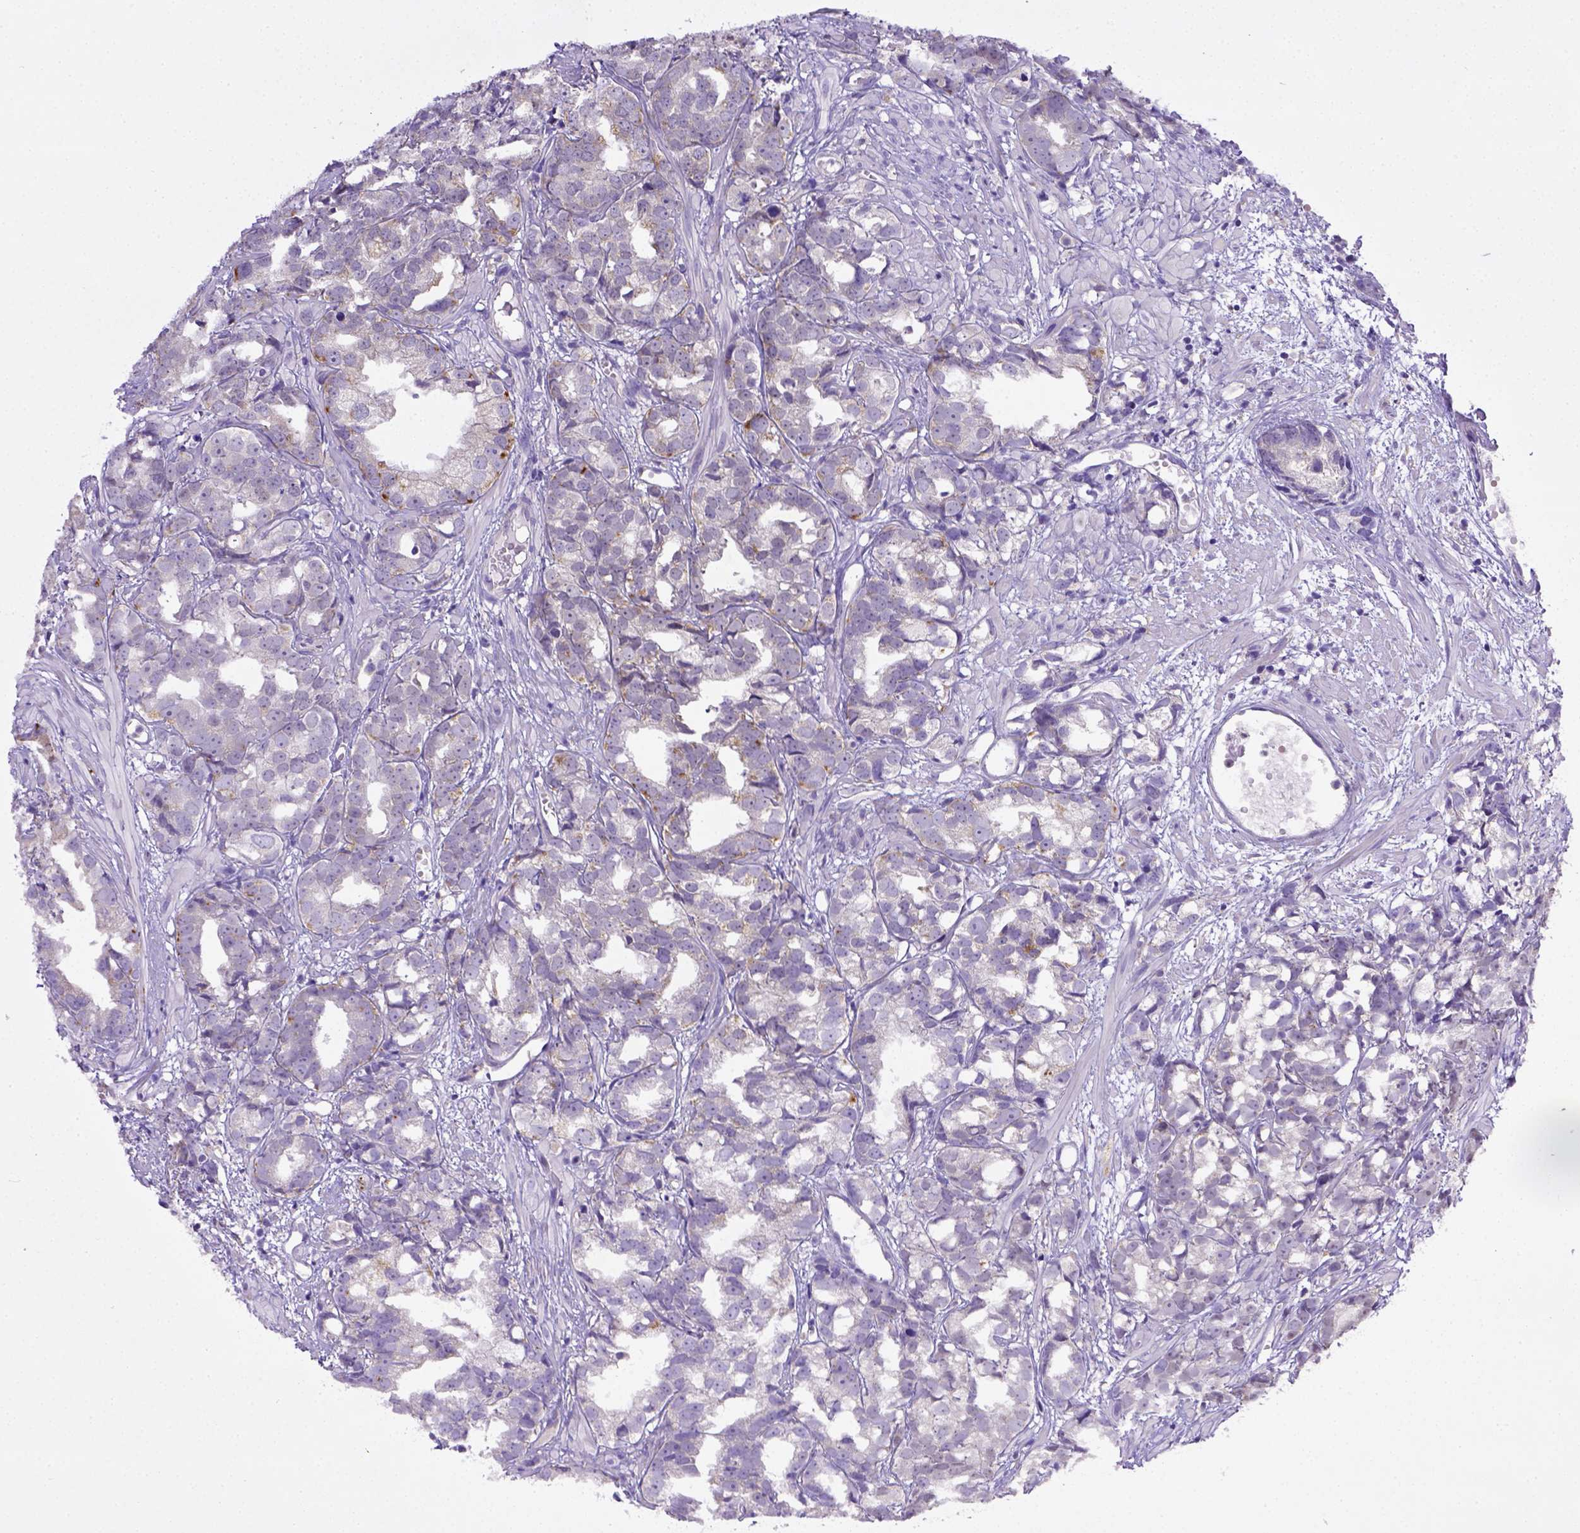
{"staining": {"intensity": "weak", "quantity": "<25%", "location": "cytoplasmic/membranous"}, "tissue": "prostate cancer", "cell_type": "Tumor cells", "image_type": "cancer", "snomed": [{"axis": "morphology", "description": "Adenocarcinoma, High grade"}, {"axis": "topography", "description": "Prostate"}], "caption": "Tumor cells show no significant positivity in prostate adenocarcinoma (high-grade).", "gene": "CD40", "patient": {"sex": "male", "age": 79}}